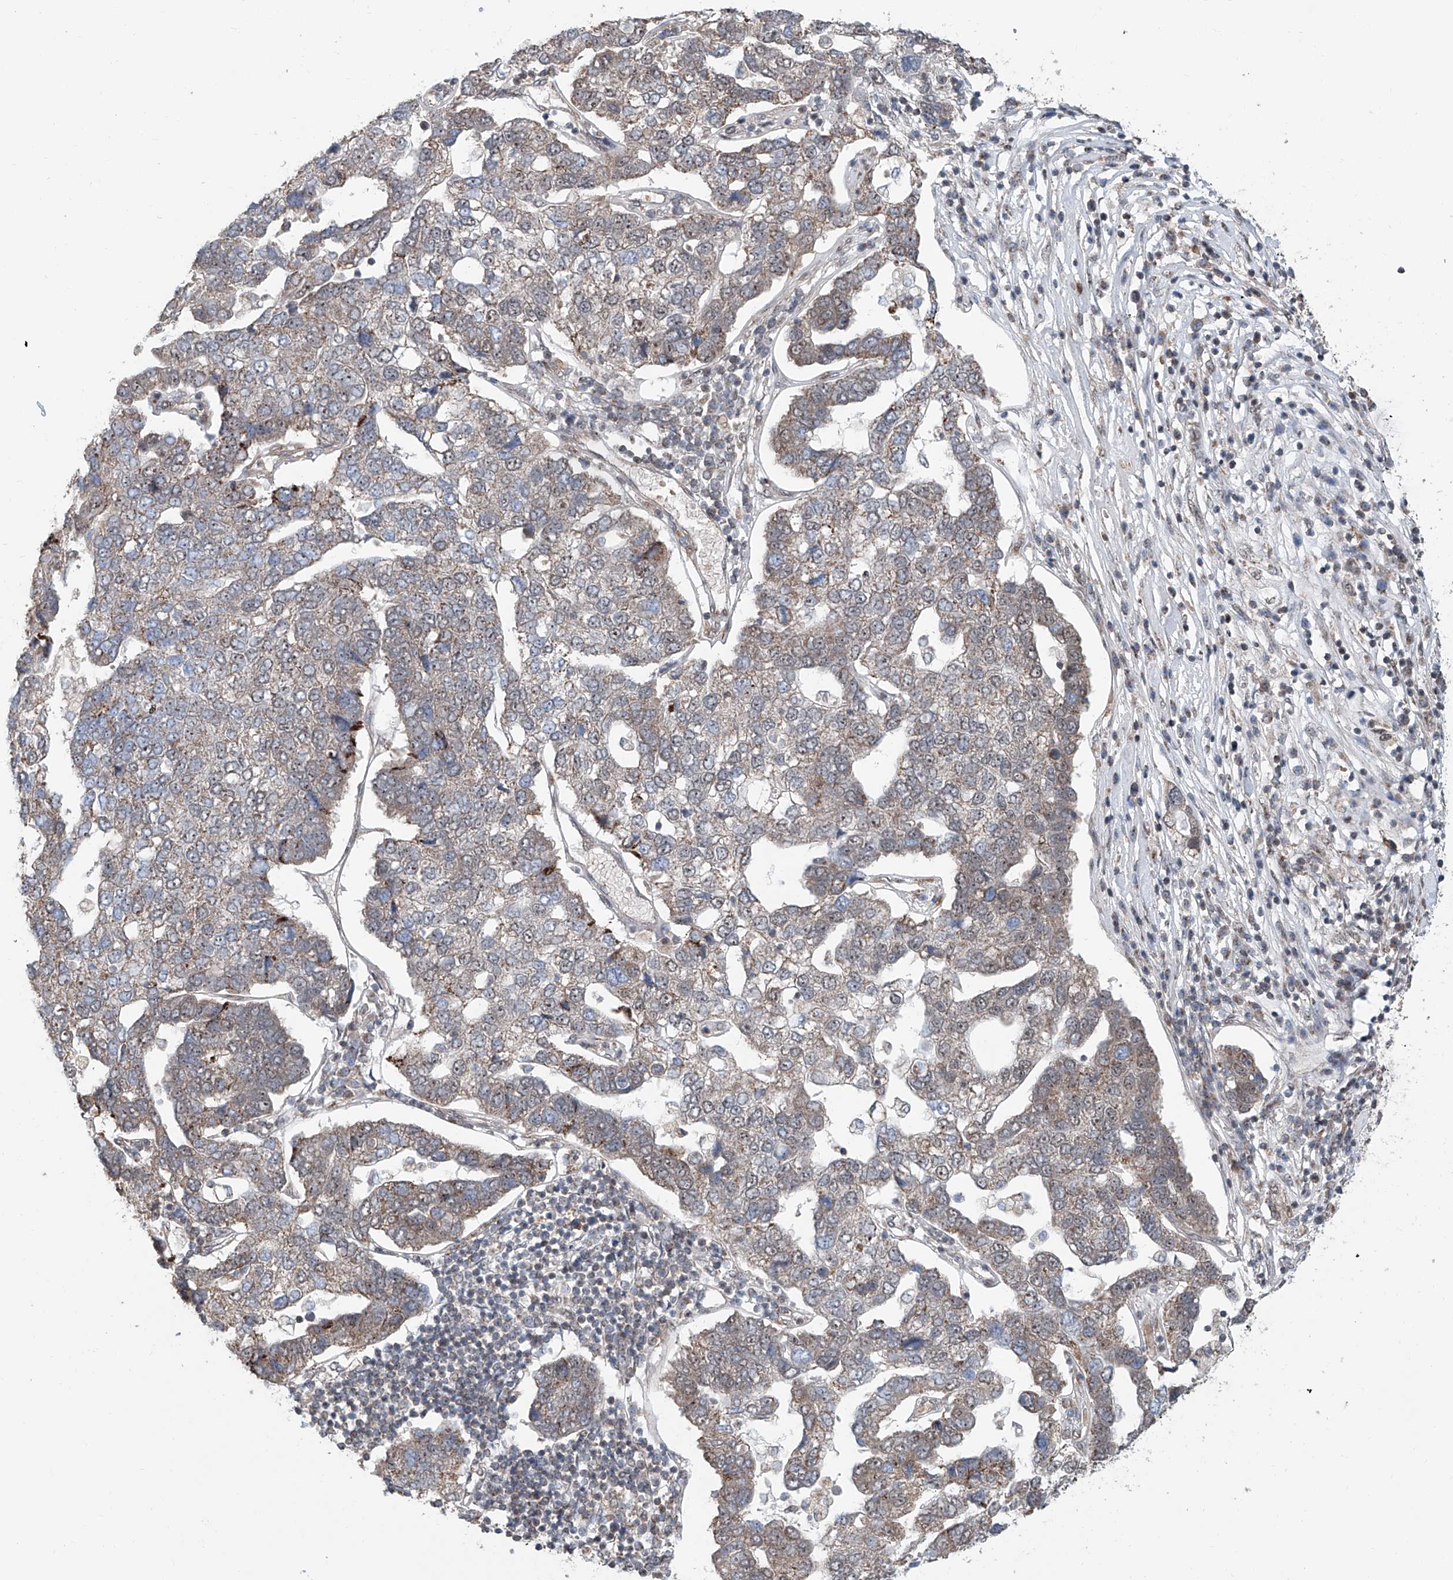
{"staining": {"intensity": "moderate", "quantity": ">75%", "location": "cytoplasmic/membranous"}, "tissue": "pancreatic cancer", "cell_type": "Tumor cells", "image_type": "cancer", "snomed": [{"axis": "morphology", "description": "Adenocarcinoma, NOS"}, {"axis": "topography", "description": "Pancreas"}], "caption": "Immunohistochemistry (IHC) (DAB) staining of adenocarcinoma (pancreatic) shows moderate cytoplasmic/membranous protein expression in about >75% of tumor cells. The protein is stained brown, and the nuclei are stained in blue (DAB IHC with brightfield microscopy, high magnification).", "gene": "SDE2", "patient": {"sex": "female", "age": 61}}